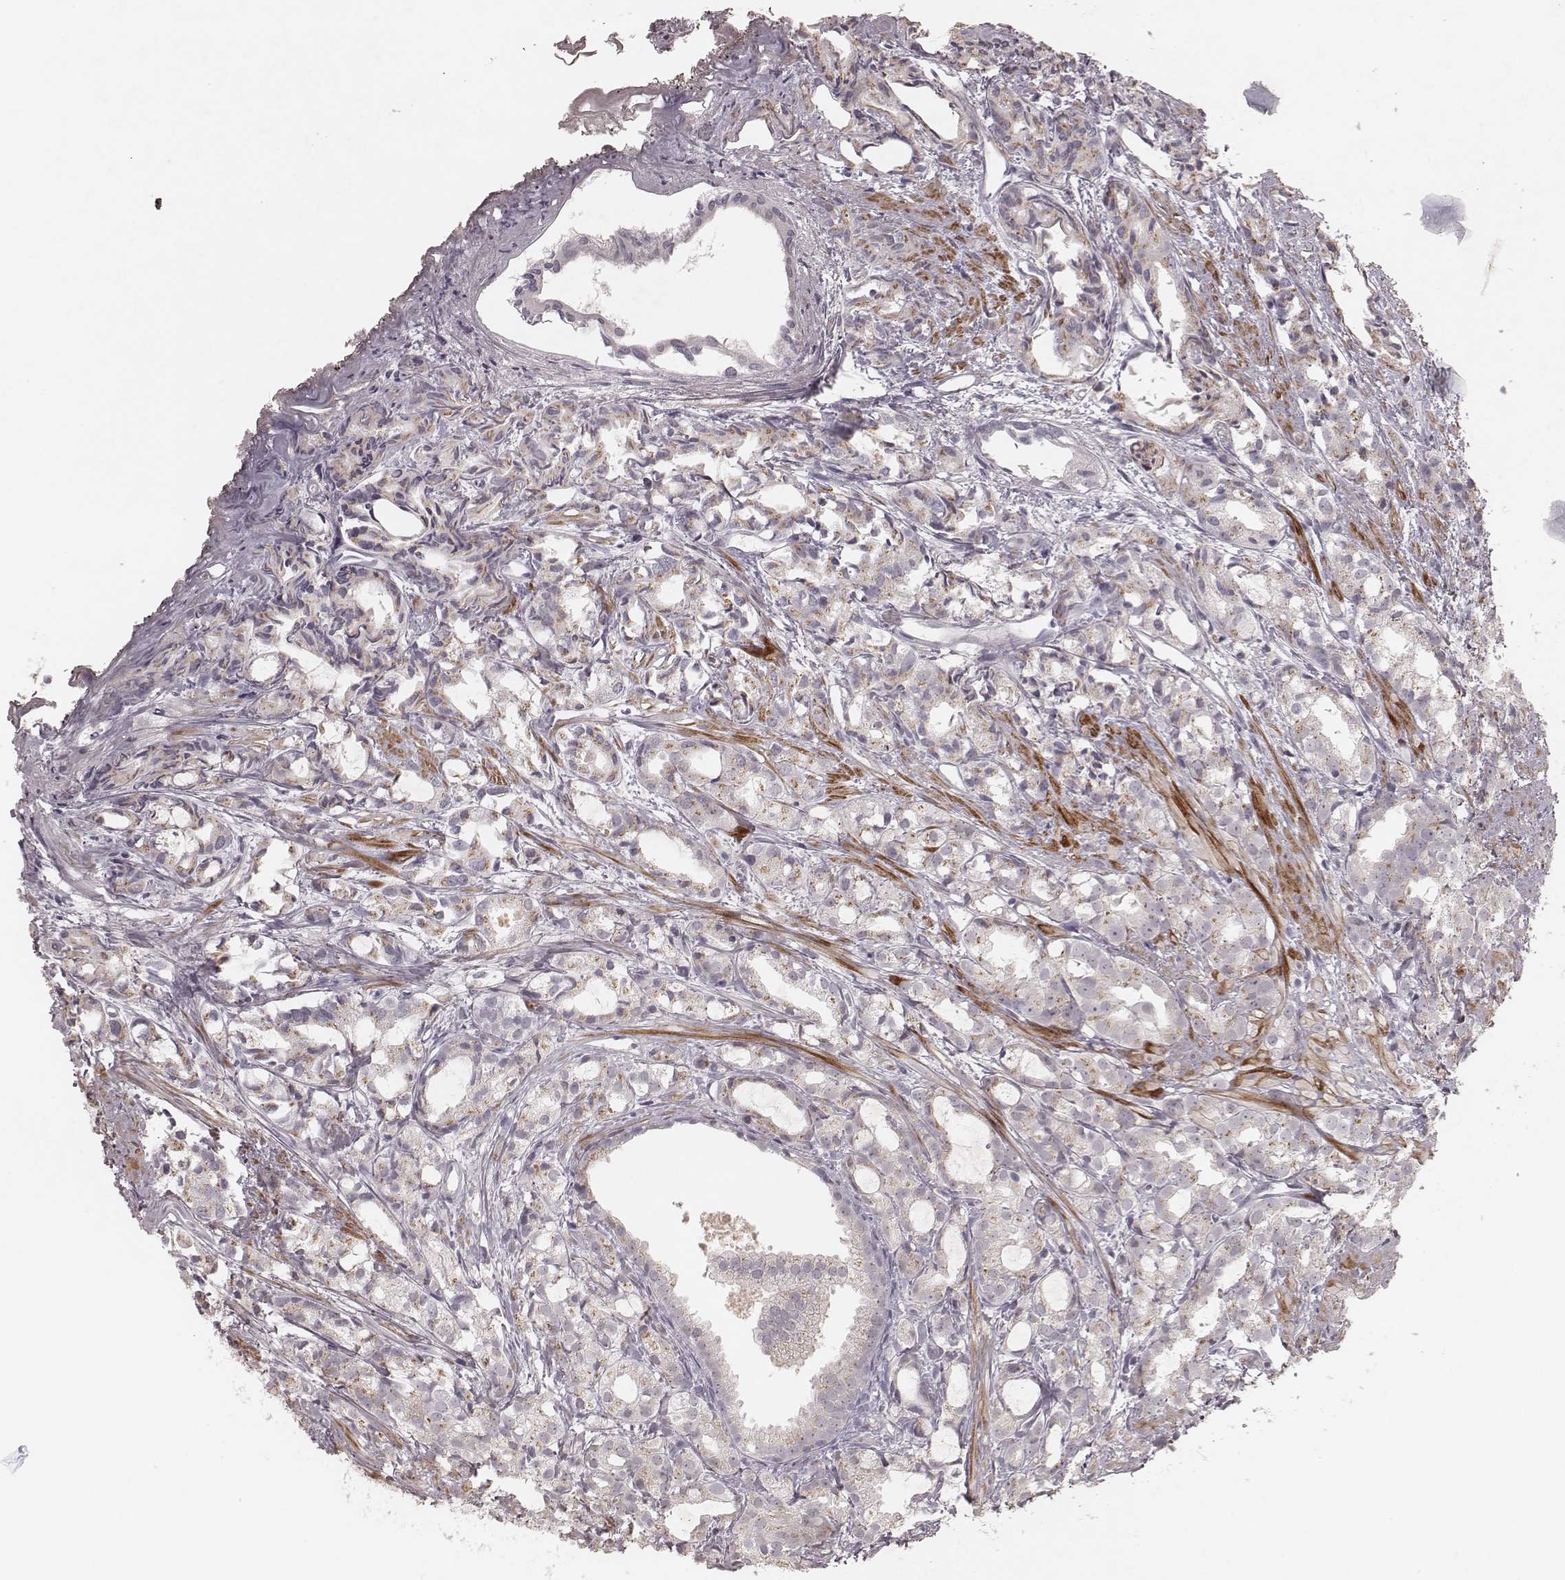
{"staining": {"intensity": "negative", "quantity": "none", "location": "none"}, "tissue": "prostate cancer", "cell_type": "Tumor cells", "image_type": "cancer", "snomed": [{"axis": "morphology", "description": "Adenocarcinoma, High grade"}, {"axis": "topography", "description": "Prostate"}], "caption": "This is an IHC micrograph of human prostate cancer (high-grade adenocarcinoma). There is no staining in tumor cells.", "gene": "FAM13B", "patient": {"sex": "male", "age": 79}}